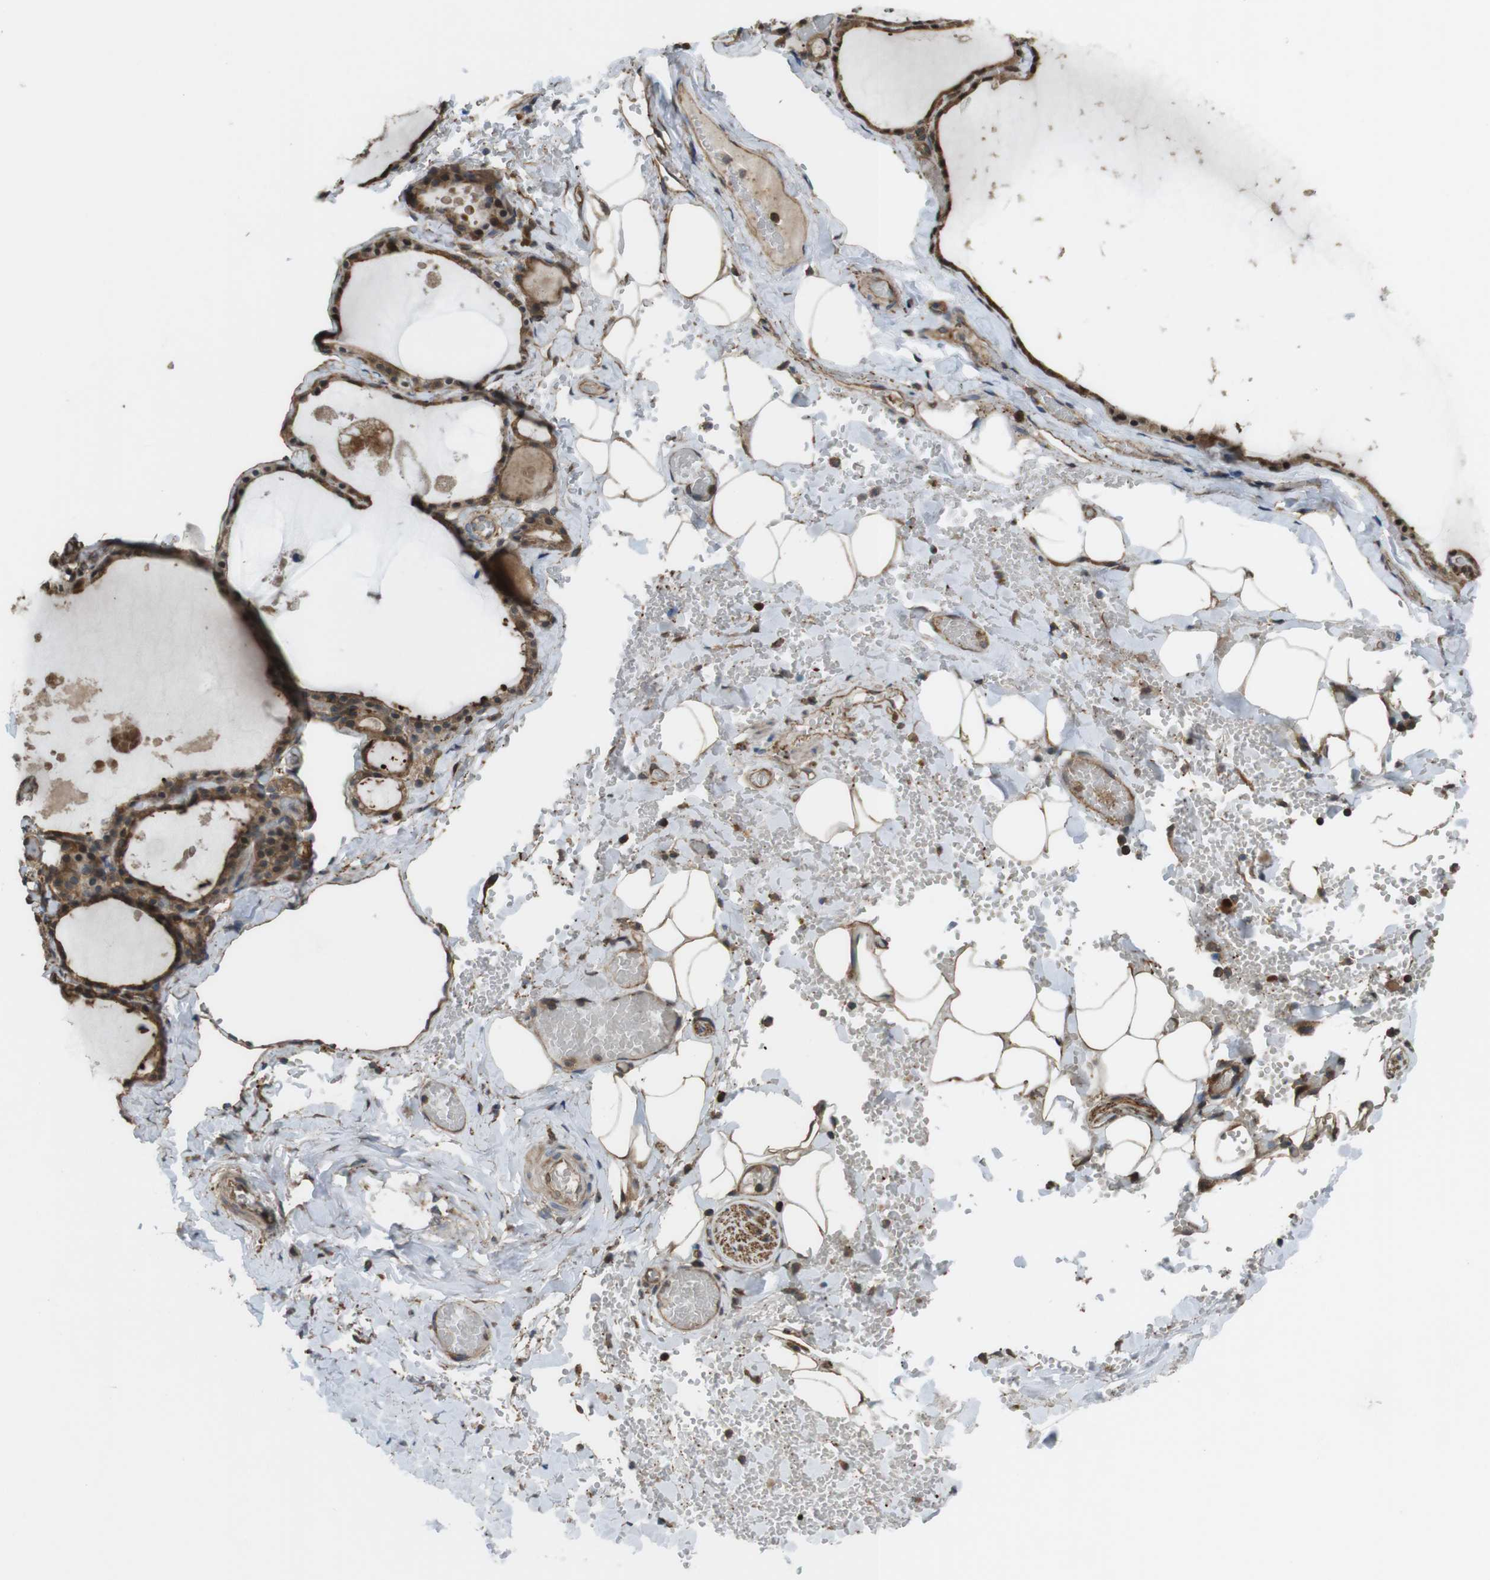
{"staining": {"intensity": "strong", "quantity": ">75%", "location": "cytoplasmic/membranous"}, "tissue": "thyroid gland", "cell_type": "Glandular cells", "image_type": "normal", "snomed": [{"axis": "morphology", "description": "Normal tissue, NOS"}, {"axis": "topography", "description": "Thyroid gland"}], "caption": "A histopathology image of human thyroid gland stained for a protein reveals strong cytoplasmic/membranous brown staining in glandular cells. Ihc stains the protein of interest in brown and the nuclei are stained blue.", "gene": "ARHGDIA", "patient": {"sex": "male", "age": 56}}